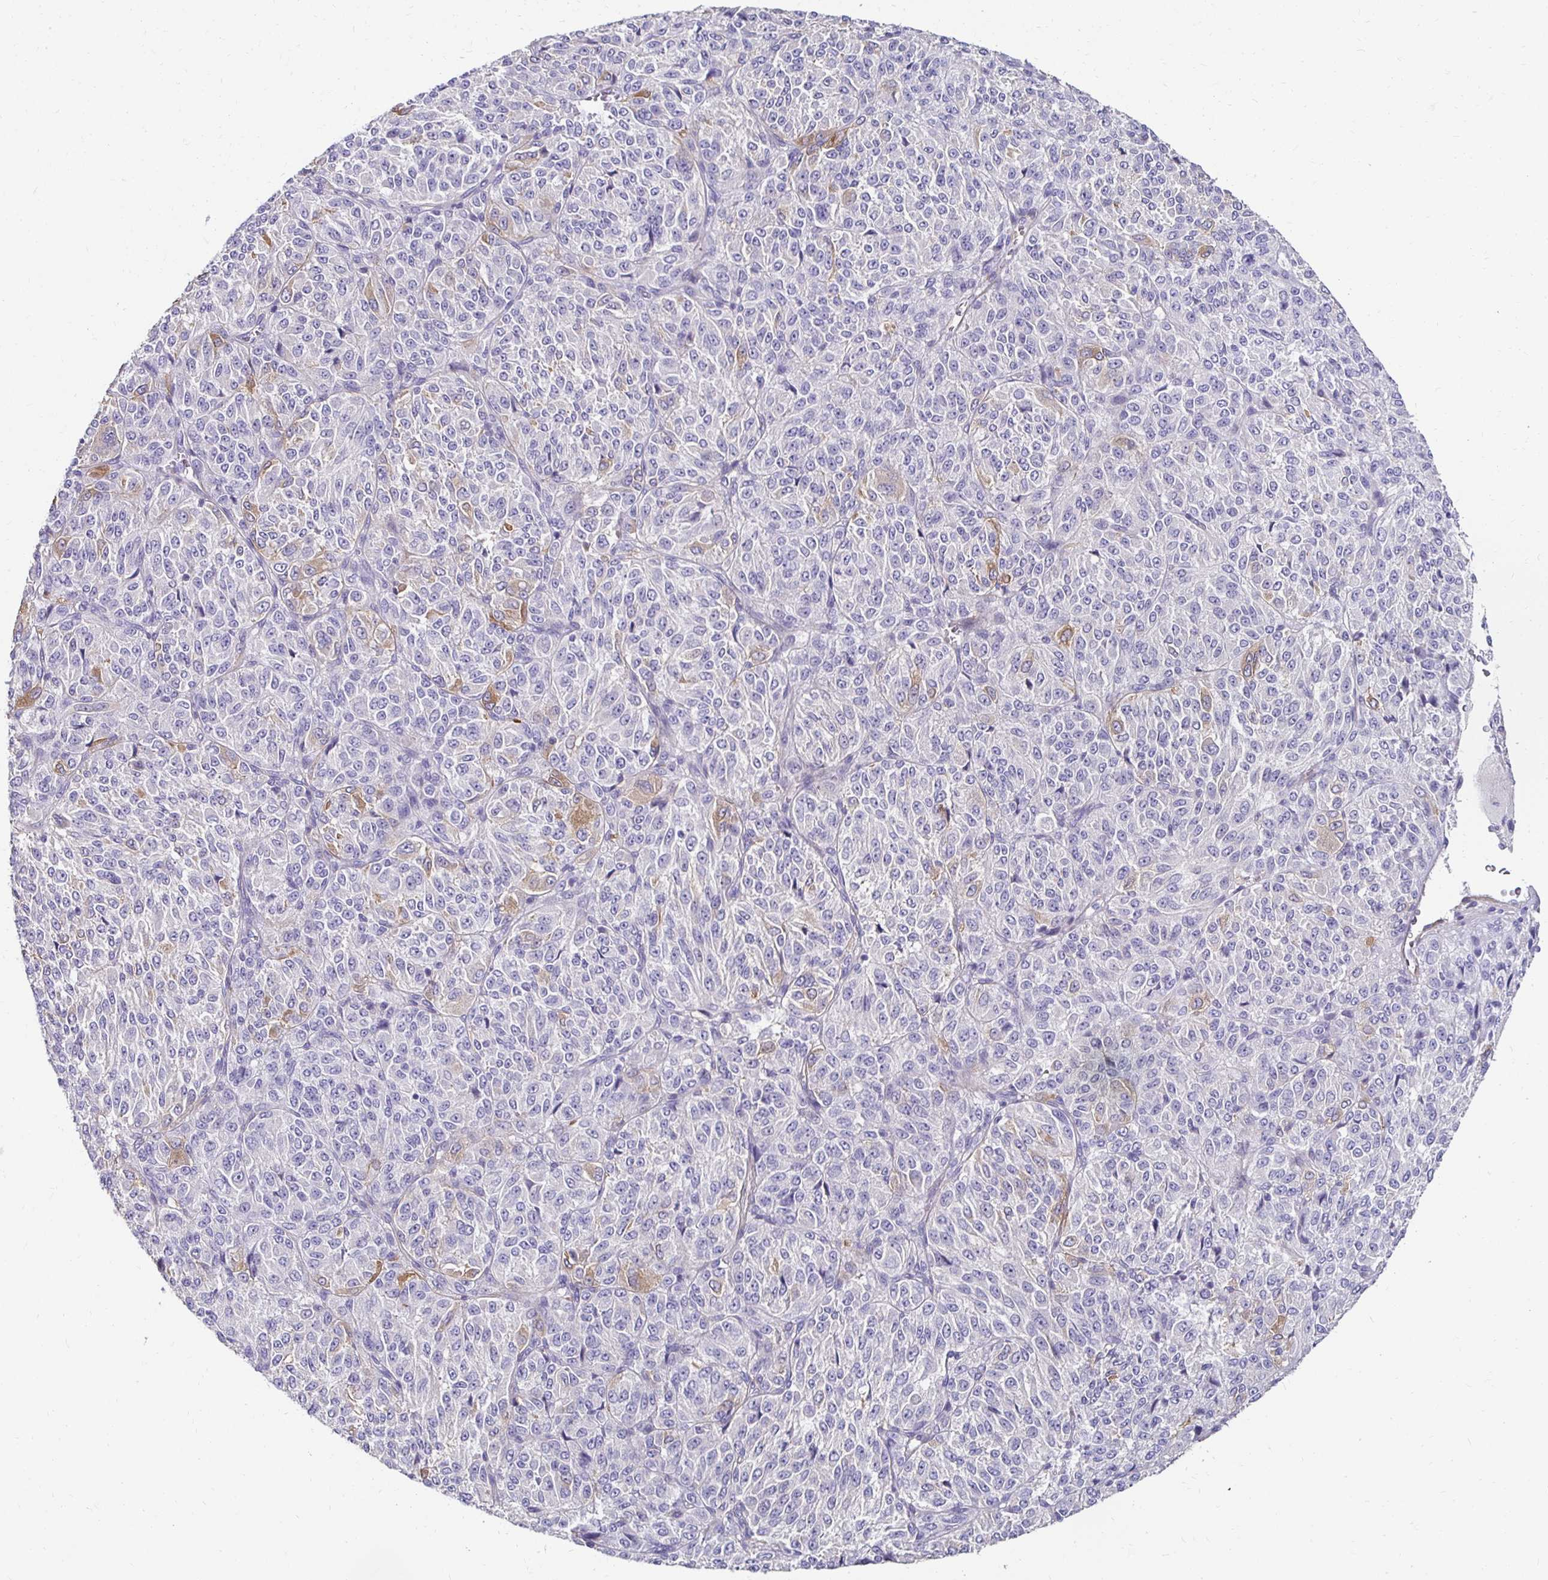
{"staining": {"intensity": "negative", "quantity": "none", "location": "none"}, "tissue": "melanoma", "cell_type": "Tumor cells", "image_type": "cancer", "snomed": [{"axis": "morphology", "description": "Malignant melanoma, Metastatic site"}, {"axis": "topography", "description": "Brain"}], "caption": "Tumor cells are negative for protein expression in human malignant melanoma (metastatic site).", "gene": "AKAP6", "patient": {"sex": "female", "age": 56}}